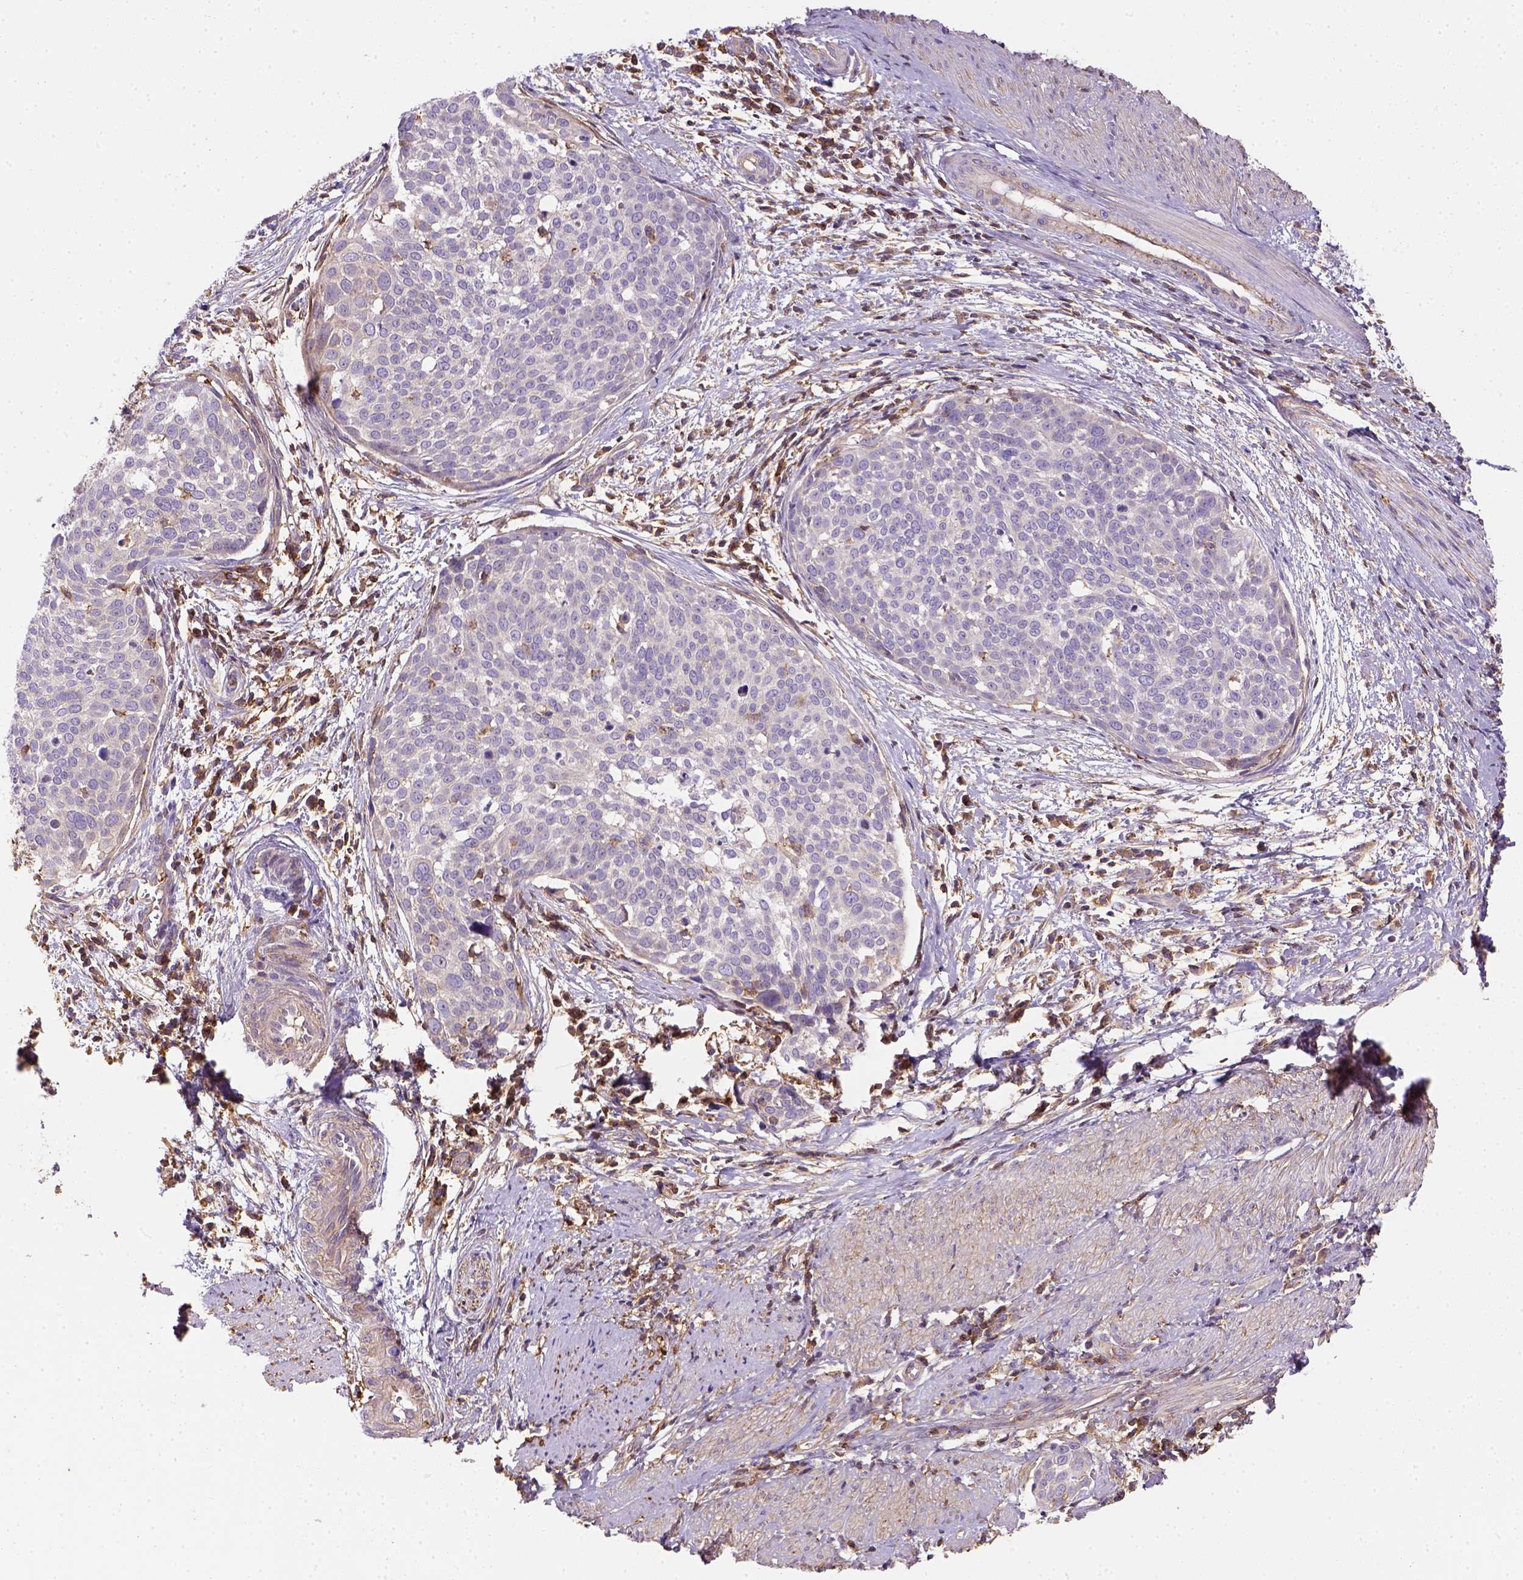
{"staining": {"intensity": "negative", "quantity": "none", "location": "none"}, "tissue": "cervical cancer", "cell_type": "Tumor cells", "image_type": "cancer", "snomed": [{"axis": "morphology", "description": "Squamous cell carcinoma, NOS"}, {"axis": "topography", "description": "Cervix"}], "caption": "Immunohistochemistry micrograph of neoplastic tissue: cervical cancer (squamous cell carcinoma) stained with DAB (3,3'-diaminobenzidine) exhibits no significant protein staining in tumor cells.", "gene": "GPRC5D", "patient": {"sex": "female", "age": 39}}